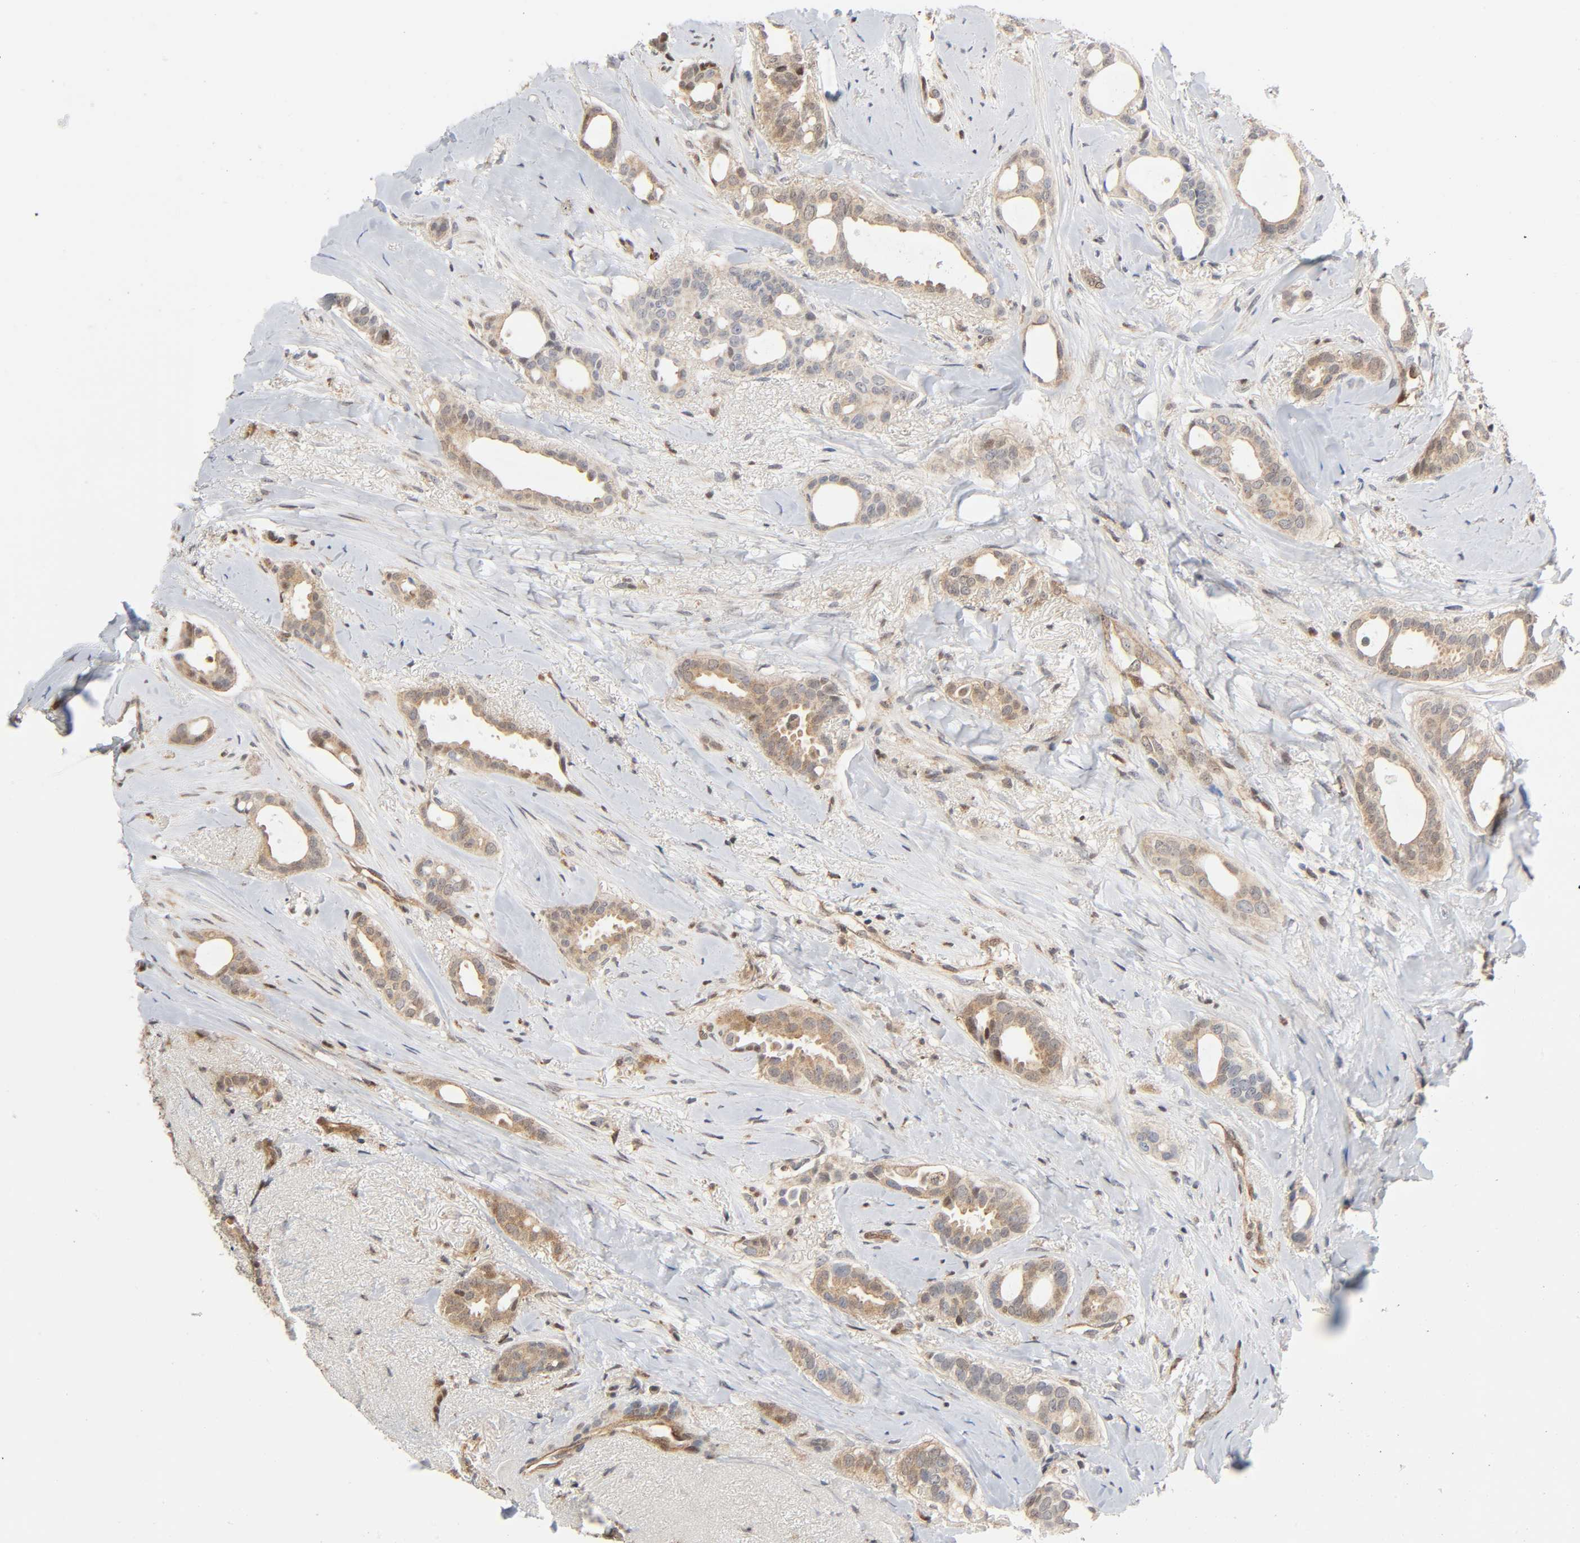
{"staining": {"intensity": "weak", "quantity": ">75%", "location": "cytoplasmic/membranous"}, "tissue": "breast cancer", "cell_type": "Tumor cells", "image_type": "cancer", "snomed": [{"axis": "morphology", "description": "Duct carcinoma"}, {"axis": "topography", "description": "Breast"}], "caption": "IHC of breast infiltrating ductal carcinoma demonstrates low levels of weak cytoplasmic/membranous expression in approximately >75% of tumor cells. The staining was performed using DAB to visualize the protein expression in brown, while the nuclei were stained in blue with hematoxylin (Magnification: 20x).", "gene": "CASP9", "patient": {"sex": "female", "age": 54}}